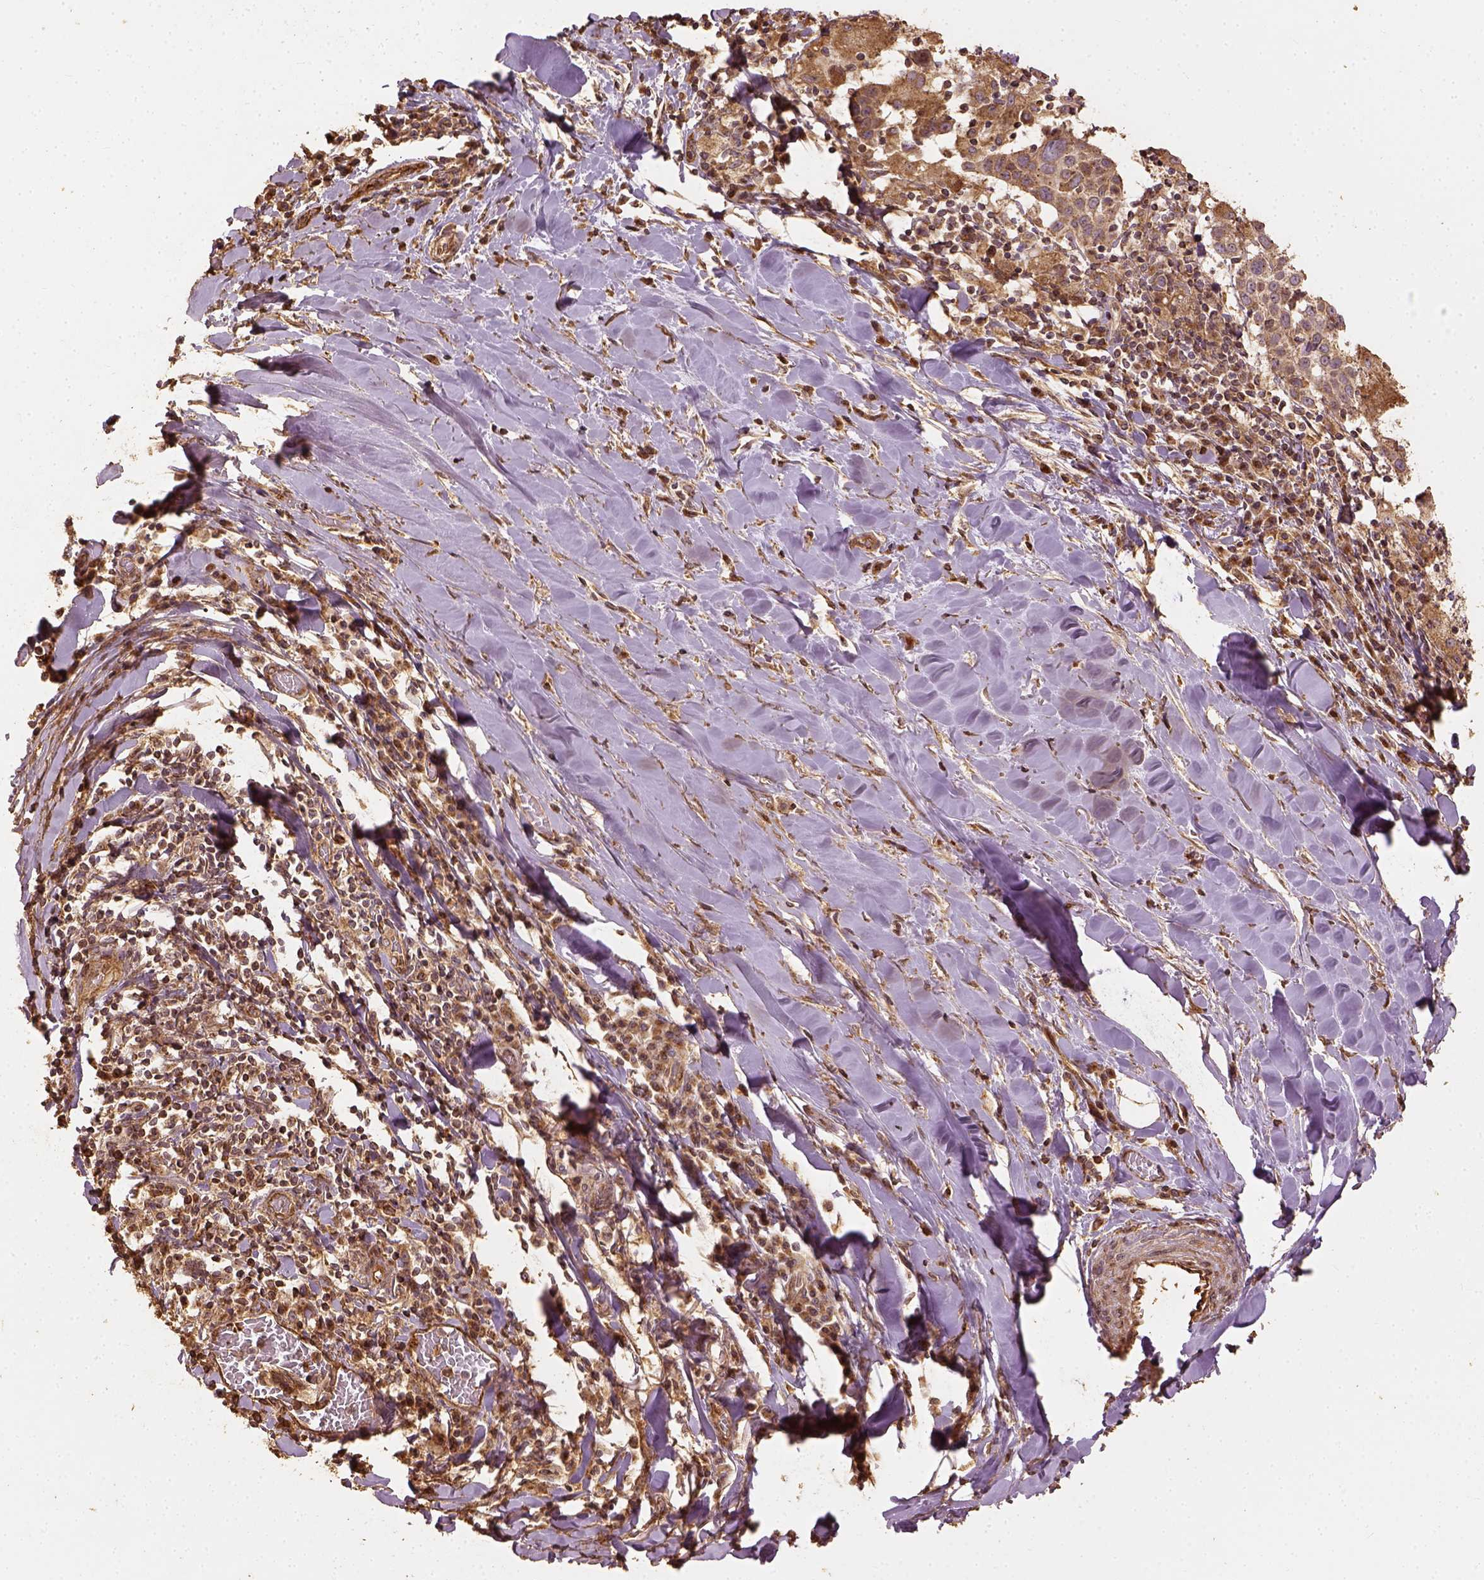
{"staining": {"intensity": "moderate", "quantity": ">75%", "location": "cytoplasmic/membranous"}, "tissue": "lung cancer", "cell_type": "Tumor cells", "image_type": "cancer", "snomed": [{"axis": "morphology", "description": "Squamous cell carcinoma, NOS"}, {"axis": "topography", "description": "Lung"}], "caption": "Immunohistochemical staining of lung cancer exhibits moderate cytoplasmic/membranous protein staining in about >75% of tumor cells.", "gene": "VEGFA", "patient": {"sex": "male", "age": 57}}